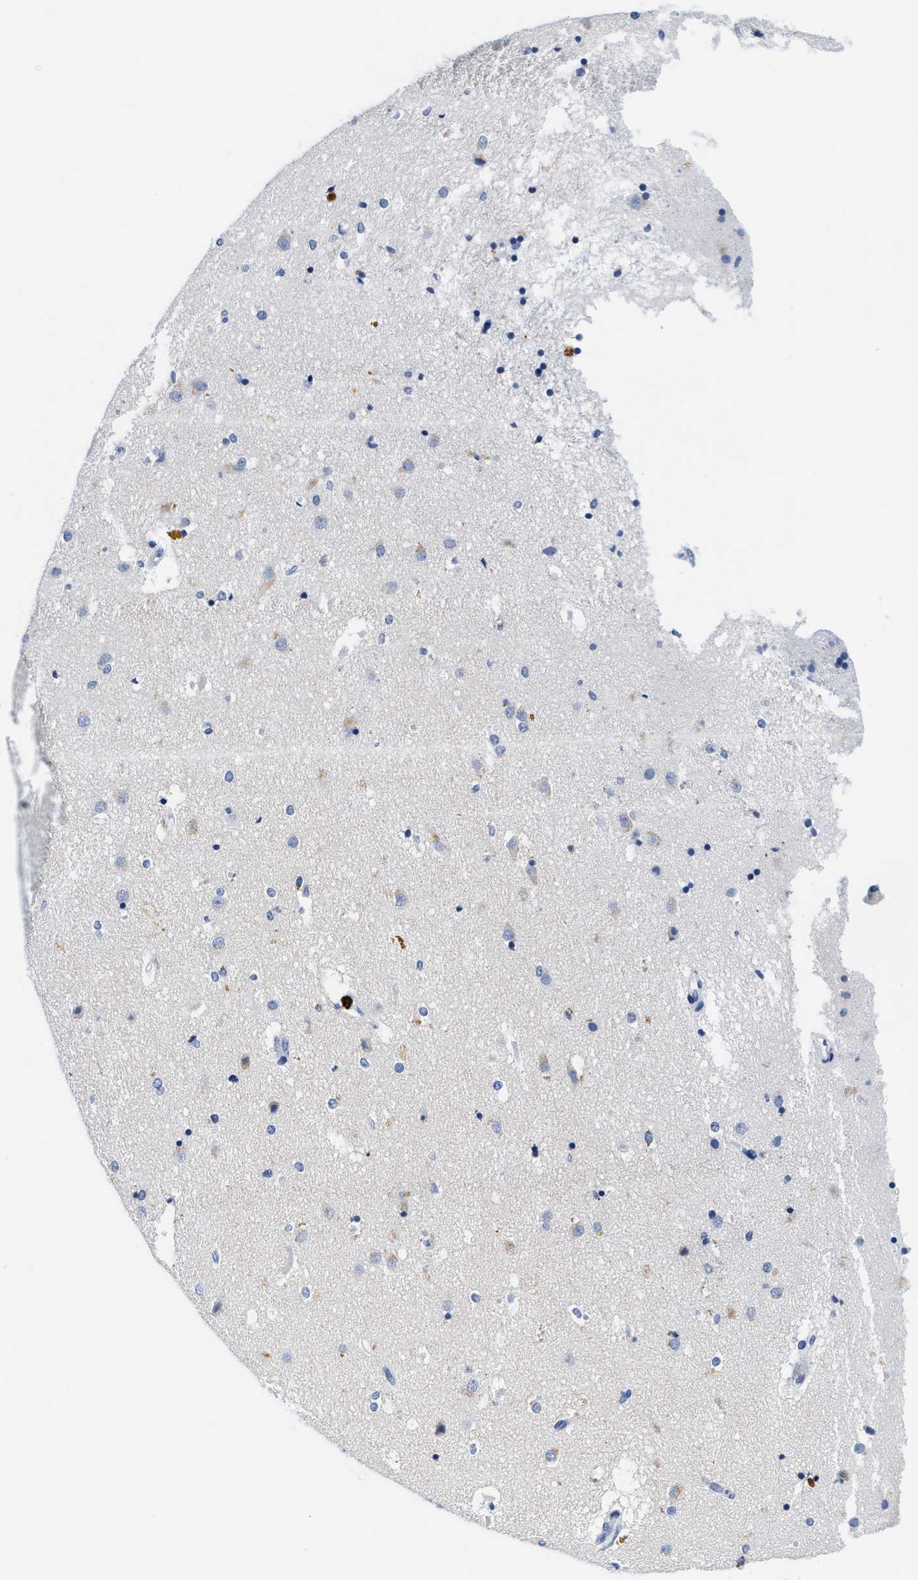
{"staining": {"intensity": "negative", "quantity": "none", "location": "none"}, "tissue": "caudate", "cell_type": "Glial cells", "image_type": "normal", "snomed": [{"axis": "morphology", "description": "Normal tissue, NOS"}, {"axis": "topography", "description": "Lateral ventricle wall"}], "caption": "Glial cells show no significant positivity in normal caudate.", "gene": "TTC3", "patient": {"sex": "male", "age": 70}}